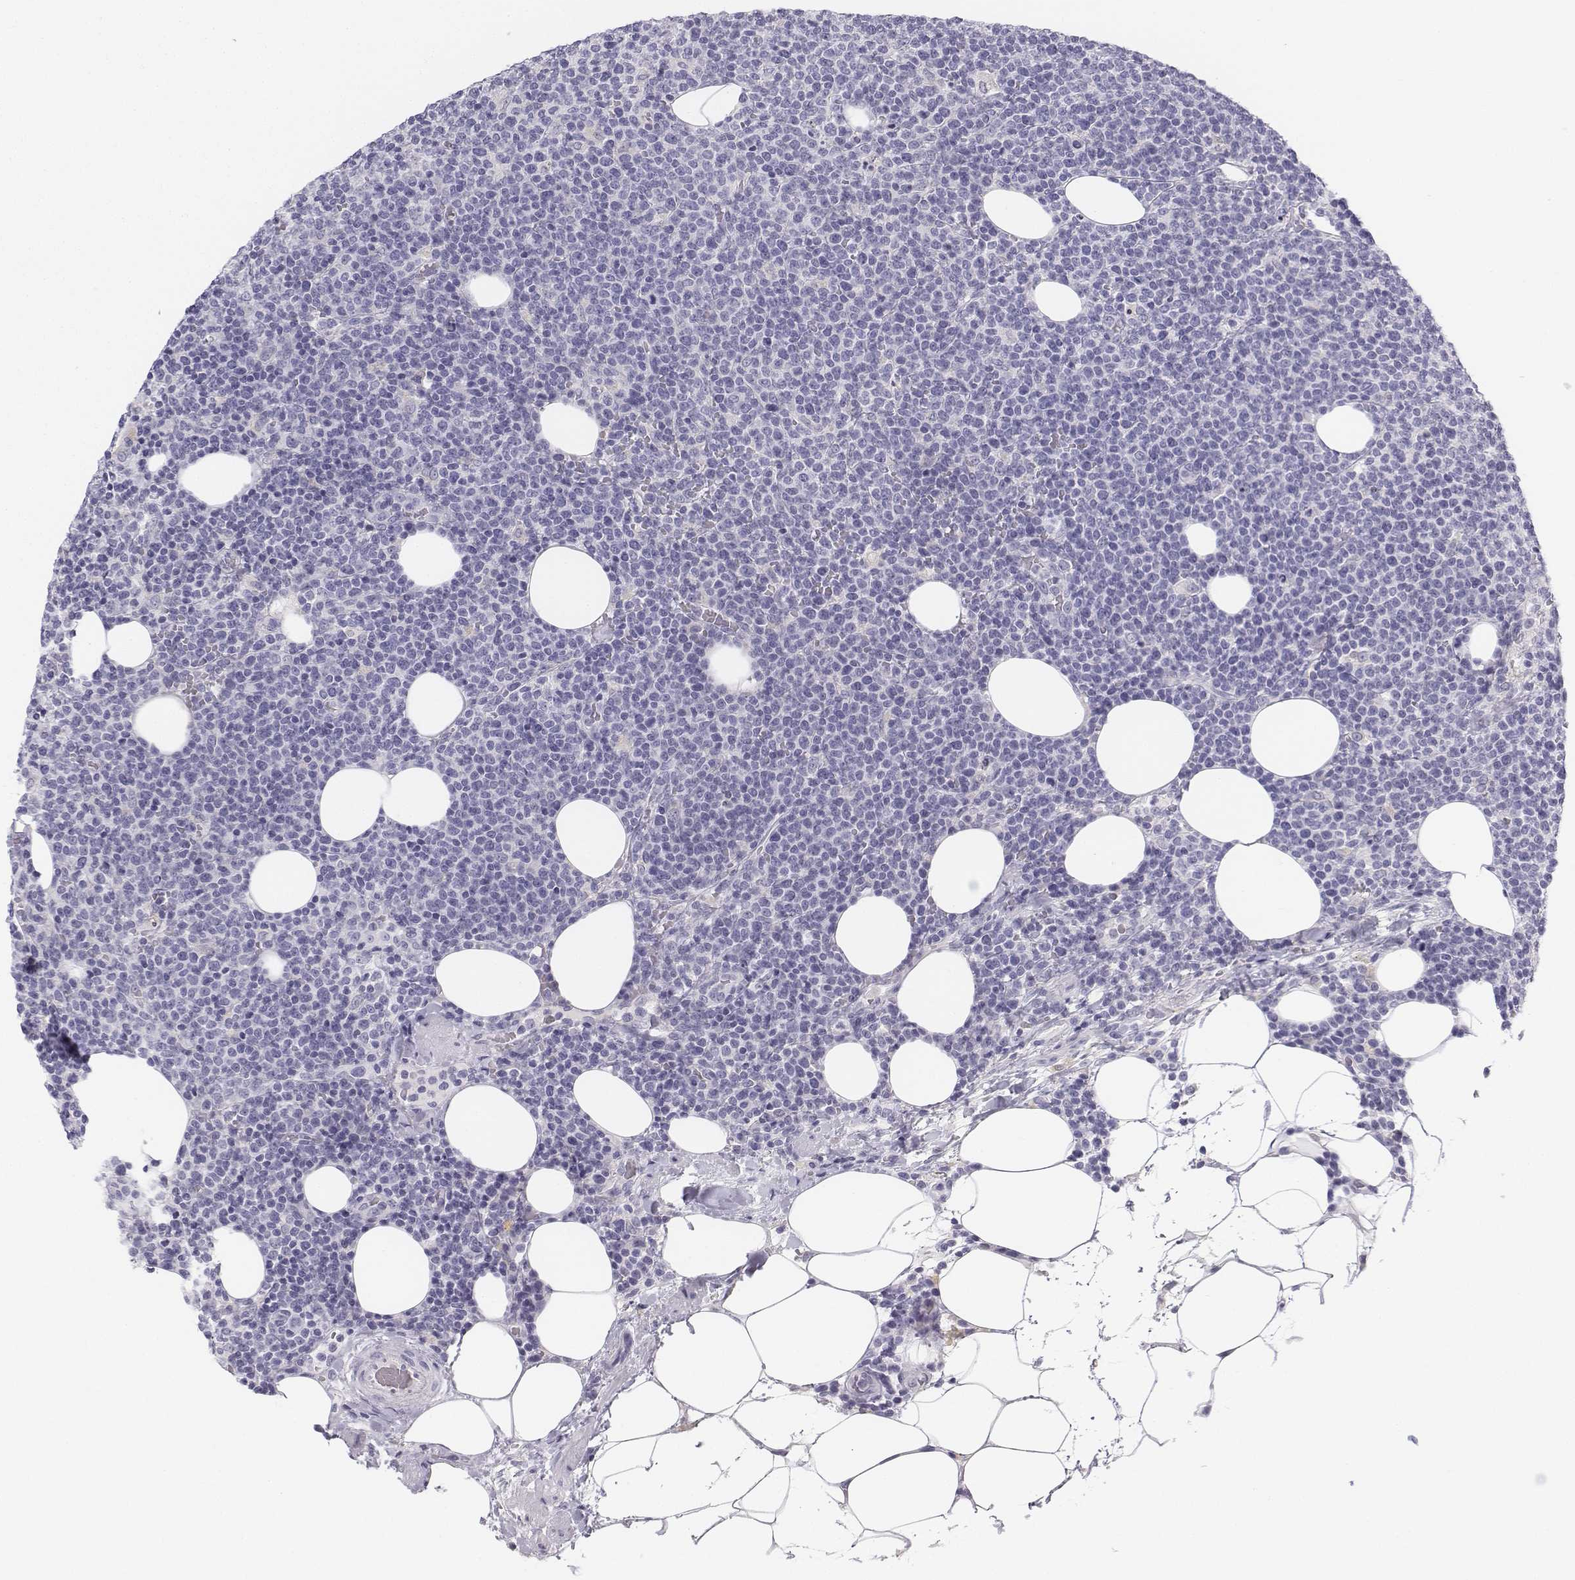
{"staining": {"intensity": "negative", "quantity": "none", "location": "none"}, "tissue": "lymphoma", "cell_type": "Tumor cells", "image_type": "cancer", "snomed": [{"axis": "morphology", "description": "Malignant lymphoma, non-Hodgkin's type, High grade"}, {"axis": "topography", "description": "Lymph node"}], "caption": "An immunohistochemistry (IHC) histopathology image of lymphoma is shown. There is no staining in tumor cells of lymphoma.", "gene": "TH", "patient": {"sex": "male", "age": 61}}